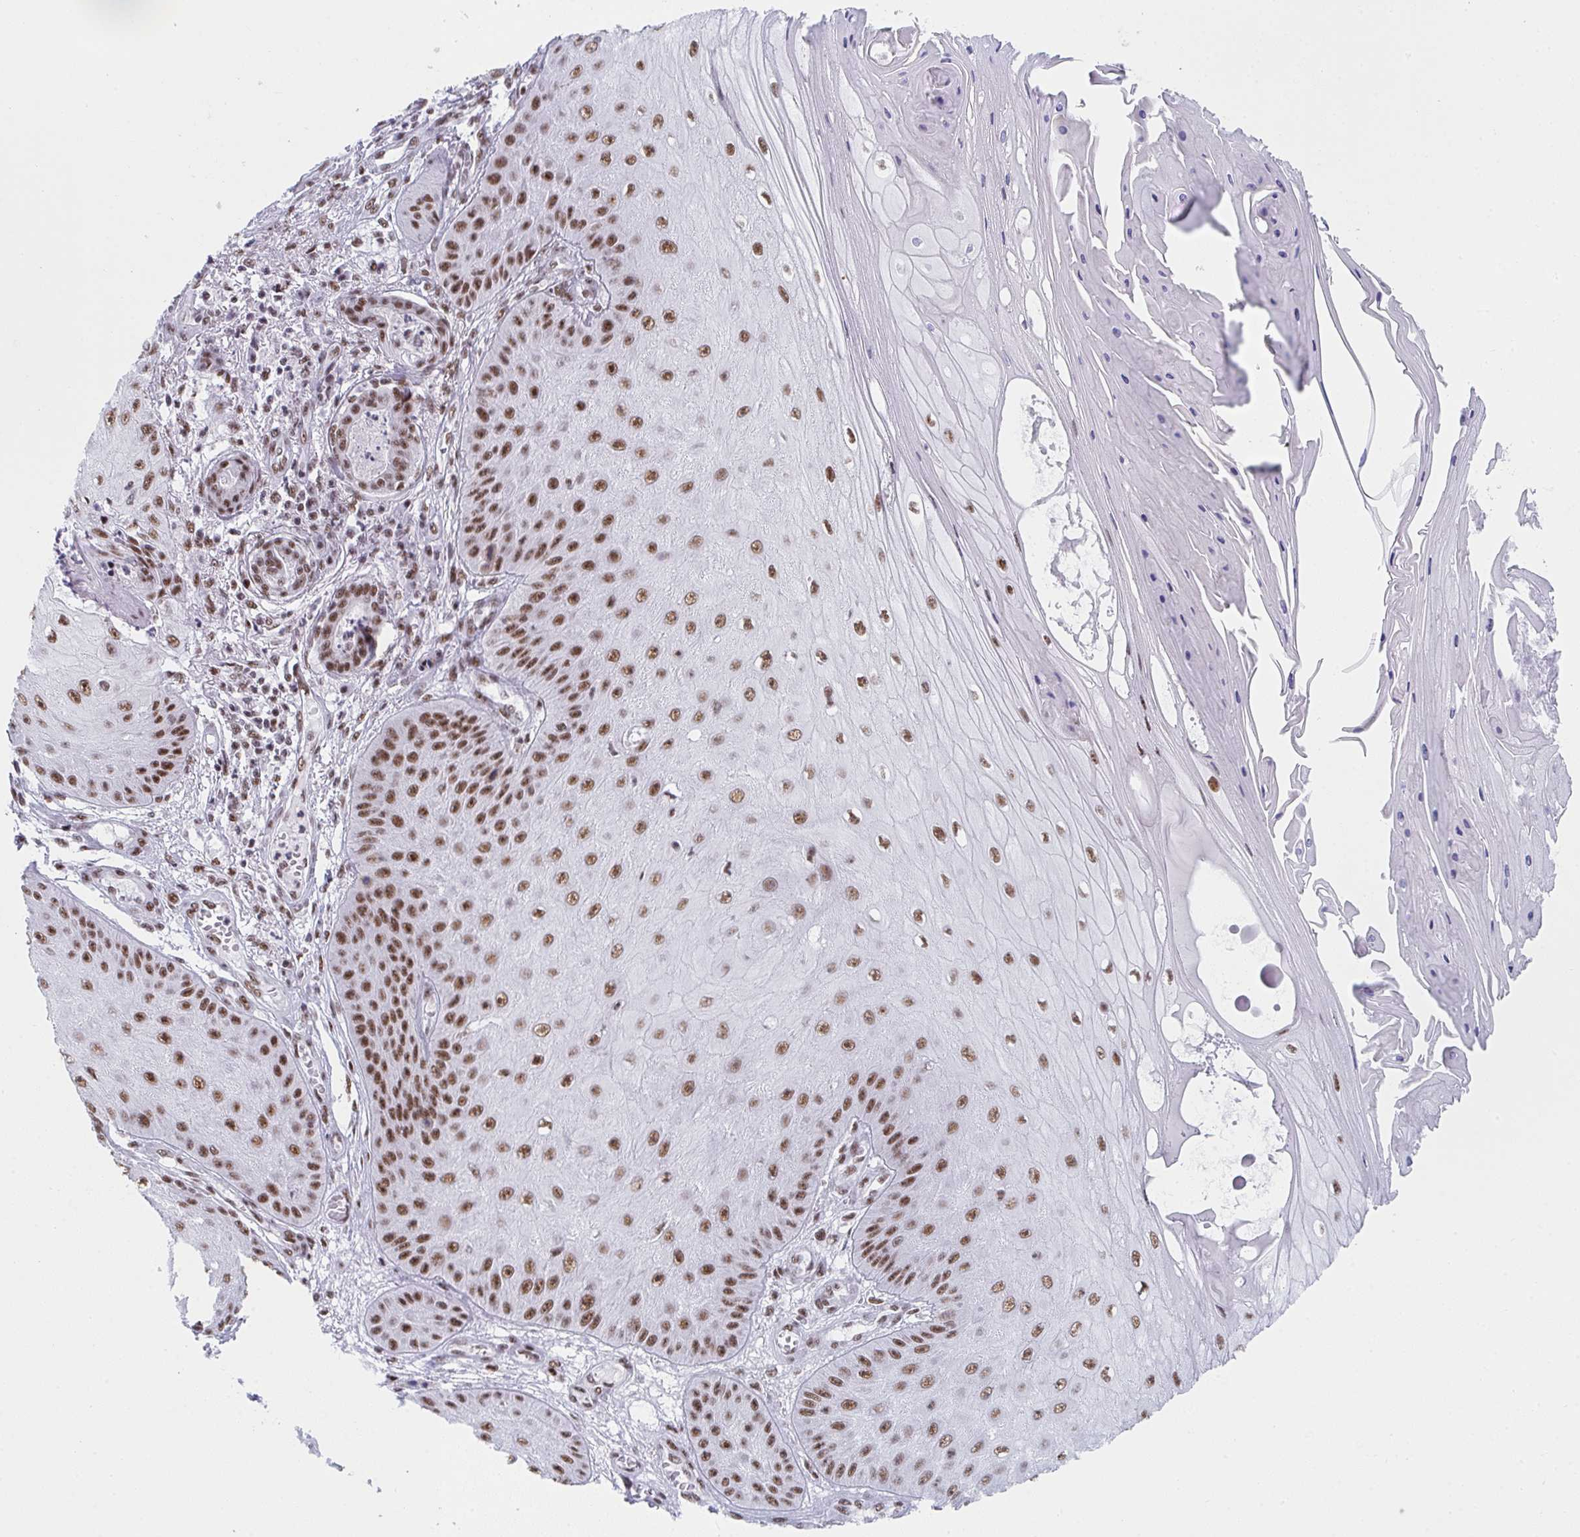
{"staining": {"intensity": "moderate", "quantity": ">75%", "location": "nuclear"}, "tissue": "skin cancer", "cell_type": "Tumor cells", "image_type": "cancer", "snomed": [{"axis": "morphology", "description": "Squamous cell carcinoma, NOS"}, {"axis": "topography", "description": "Skin"}], "caption": "Protein analysis of skin cancer (squamous cell carcinoma) tissue shows moderate nuclear expression in about >75% of tumor cells.", "gene": "SNRNP70", "patient": {"sex": "male", "age": 70}}